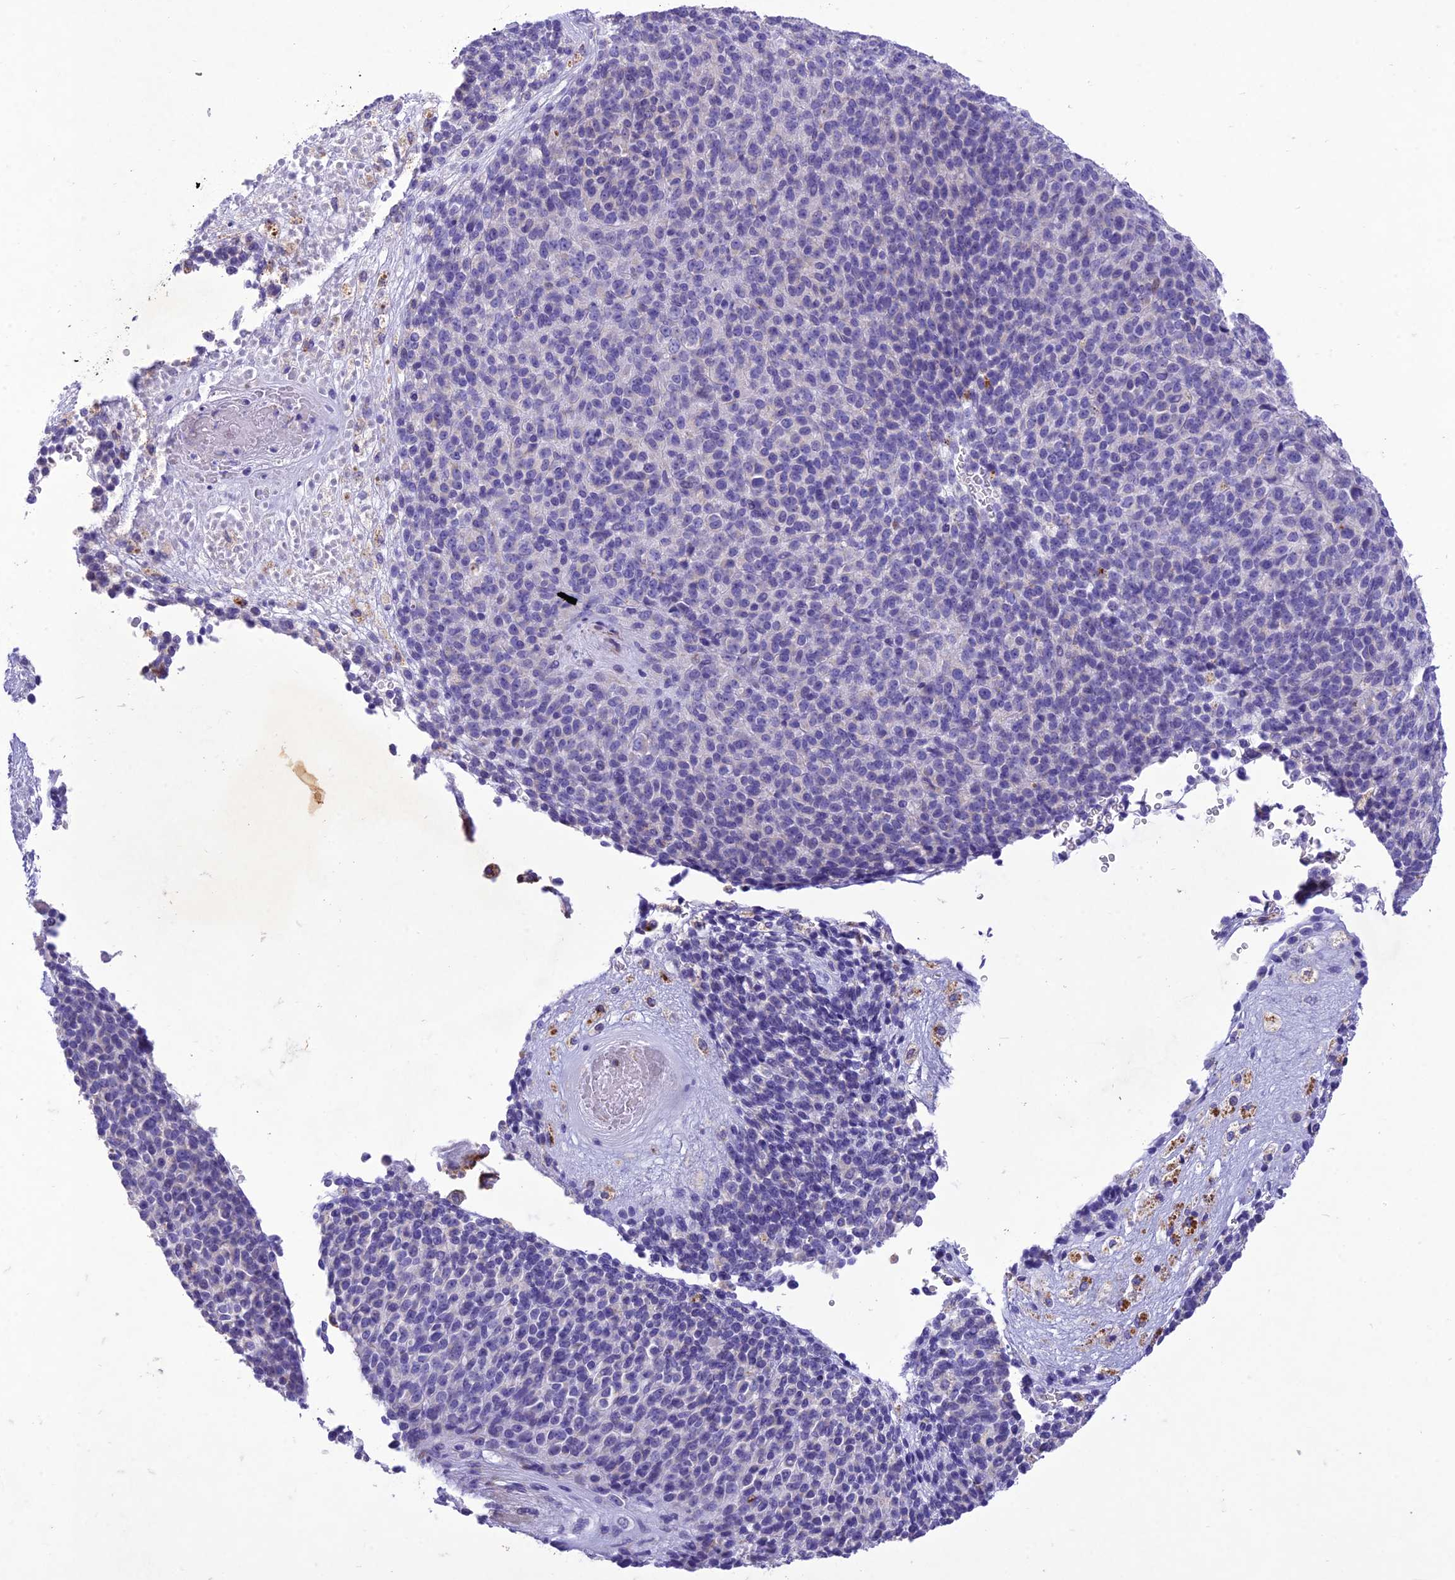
{"staining": {"intensity": "negative", "quantity": "none", "location": "none"}, "tissue": "melanoma", "cell_type": "Tumor cells", "image_type": "cancer", "snomed": [{"axis": "morphology", "description": "Malignant melanoma, Metastatic site"}, {"axis": "topography", "description": "Brain"}], "caption": "This is an immunohistochemistry histopathology image of human malignant melanoma (metastatic site). There is no positivity in tumor cells.", "gene": "SLC13A5", "patient": {"sex": "female", "age": 56}}